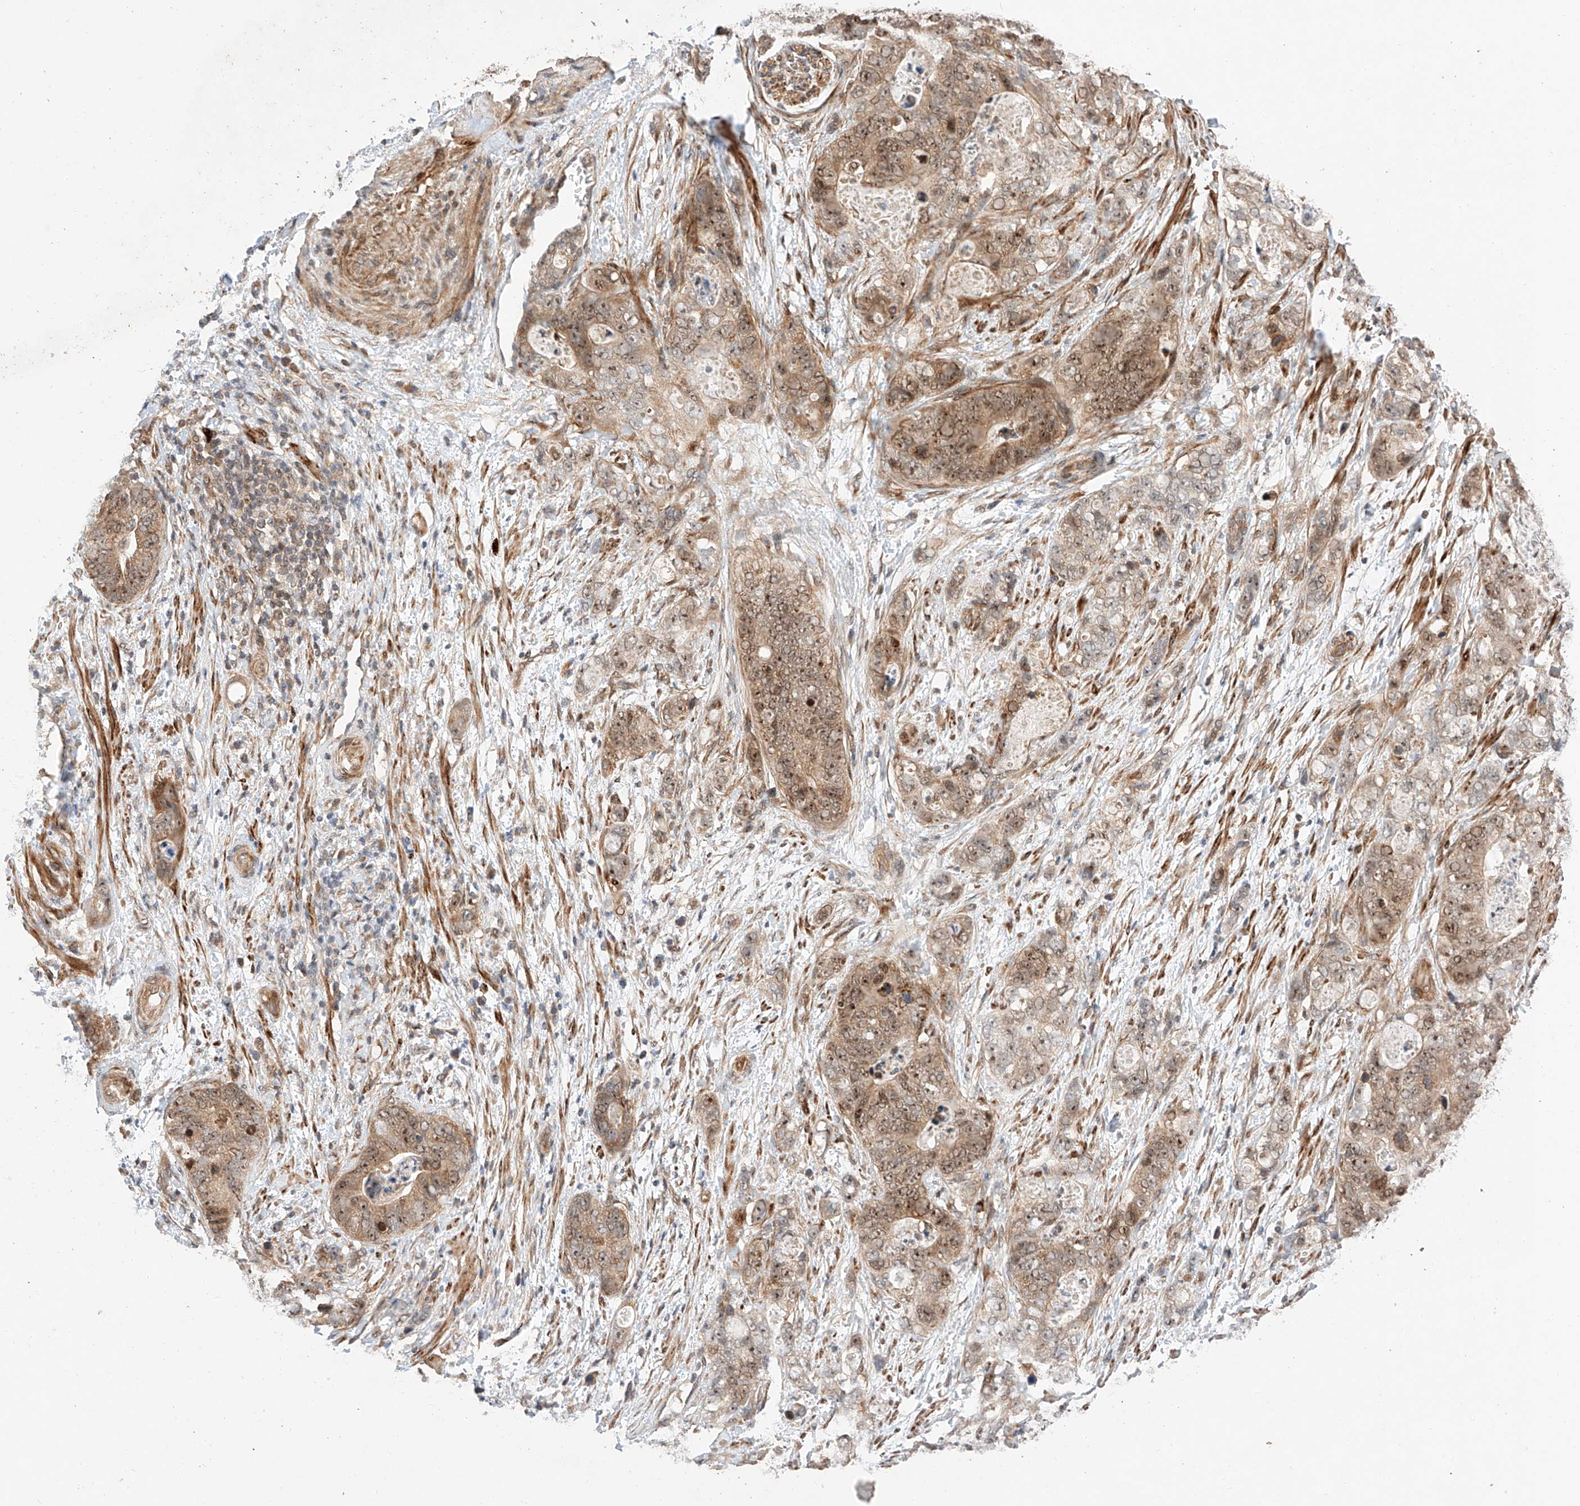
{"staining": {"intensity": "moderate", "quantity": "25%-75%", "location": "cytoplasmic/membranous,nuclear"}, "tissue": "stomach cancer", "cell_type": "Tumor cells", "image_type": "cancer", "snomed": [{"axis": "morphology", "description": "Normal tissue, NOS"}, {"axis": "morphology", "description": "Adenocarcinoma, NOS"}, {"axis": "topography", "description": "Stomach"}], "caption": "Approximately 25%-75% of tumor cells in adenocarcinoma (stomach) demonstrate moderate cytoplasmic/membranous and nuclear protein staining as visualized by brown immunohistochemical staining.", "gene": "RAB23", "patient": {"sex": "female", "age": 89}}